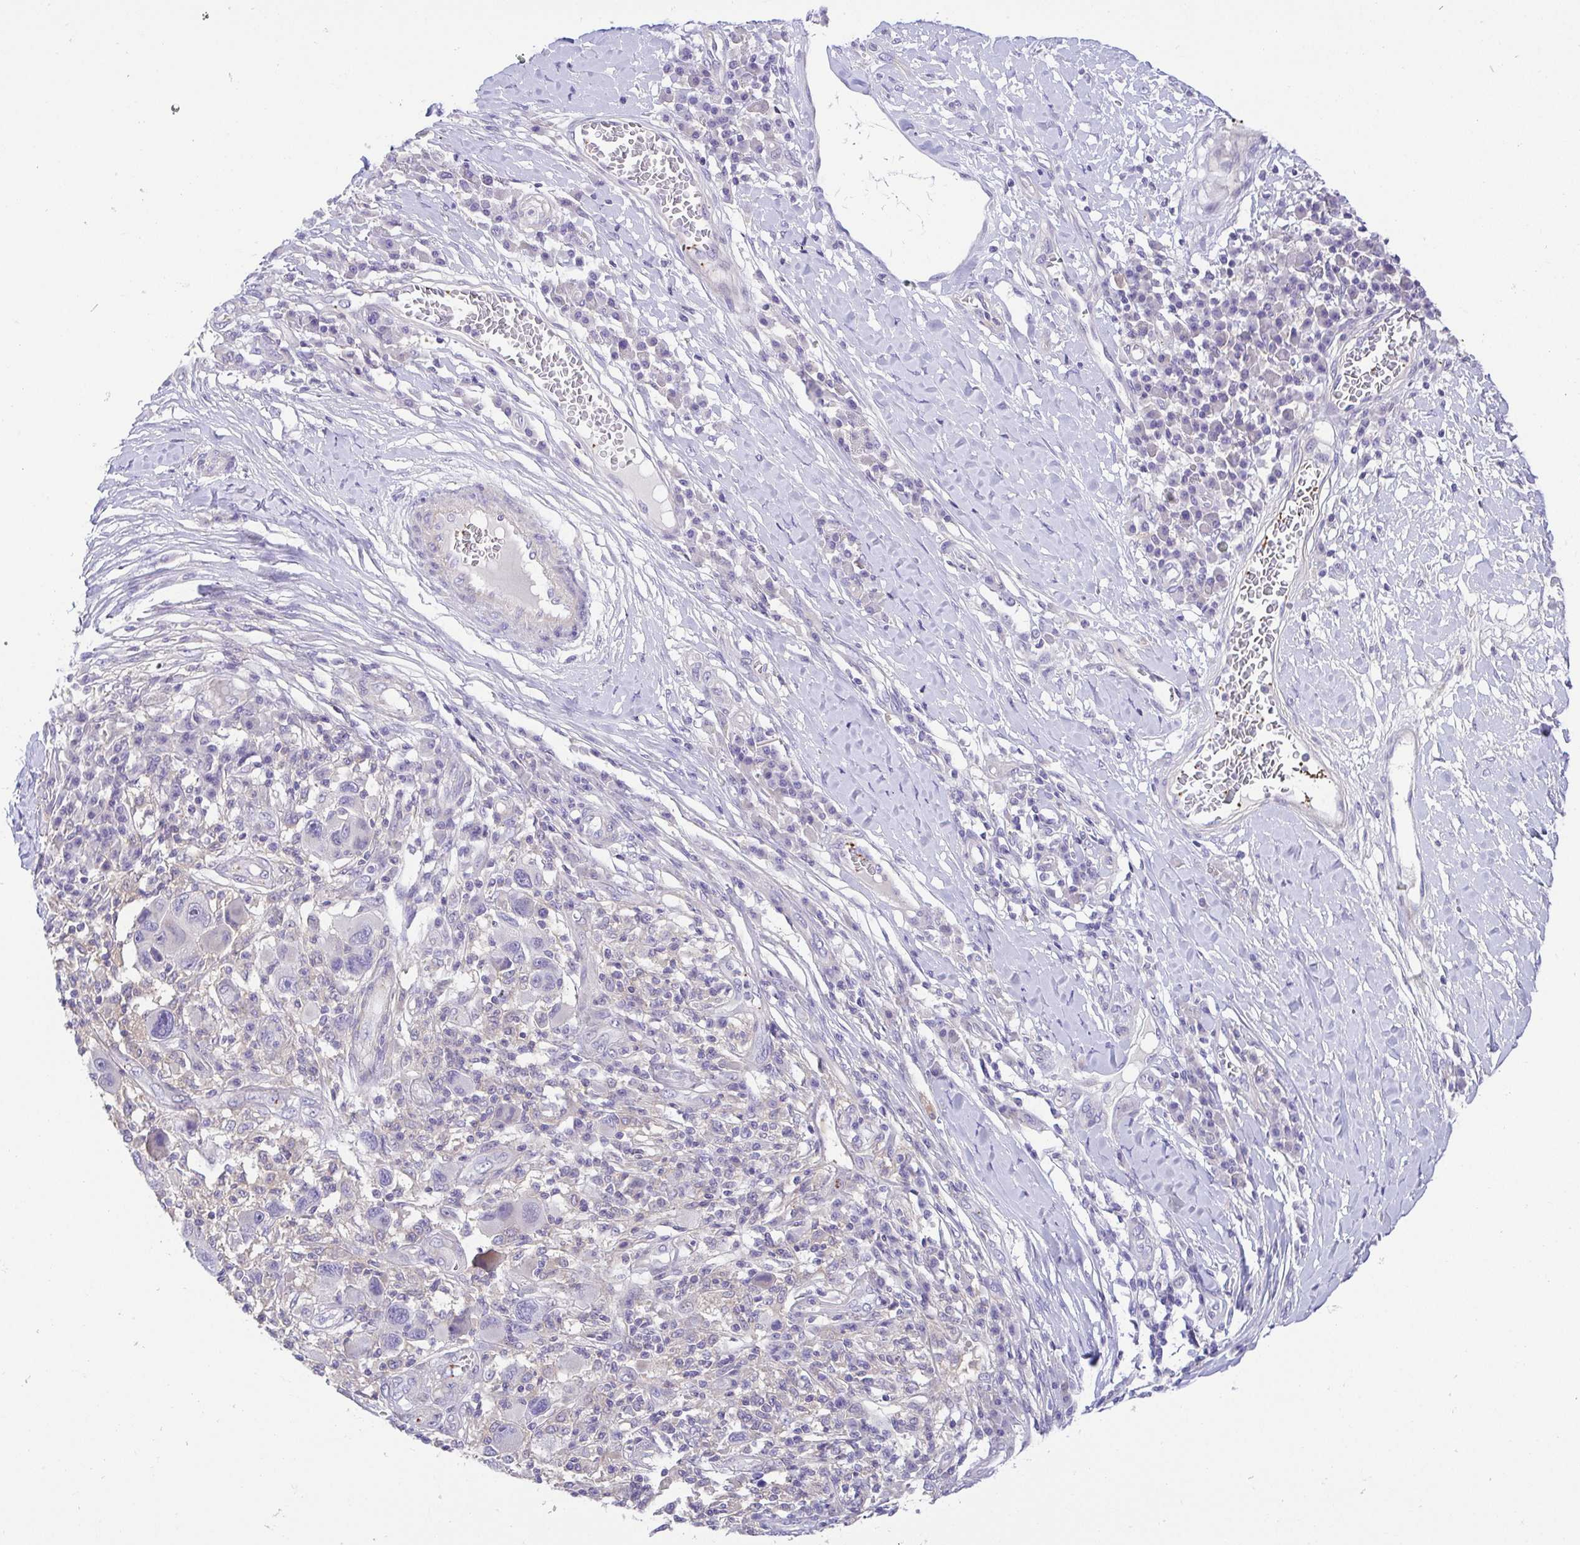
{"staining": {"intensity": "negative", "quantity": "none", "location": "none"}, "tissue": "melanoma", "cell_type": "Tumor cells", "image_type": "cancer", "snomed": [{"axis": "morphology", "description": "Malignant melanoma, NOS"}, {"axis": "topography", "description": "Skin"}], "caption": "DAB immunohistochemical staining of malignant melanoma demonstrates no significant expression in tumor cells.", "gene": "PRR14L", "patient": {"sex": "male", "age": 53}}